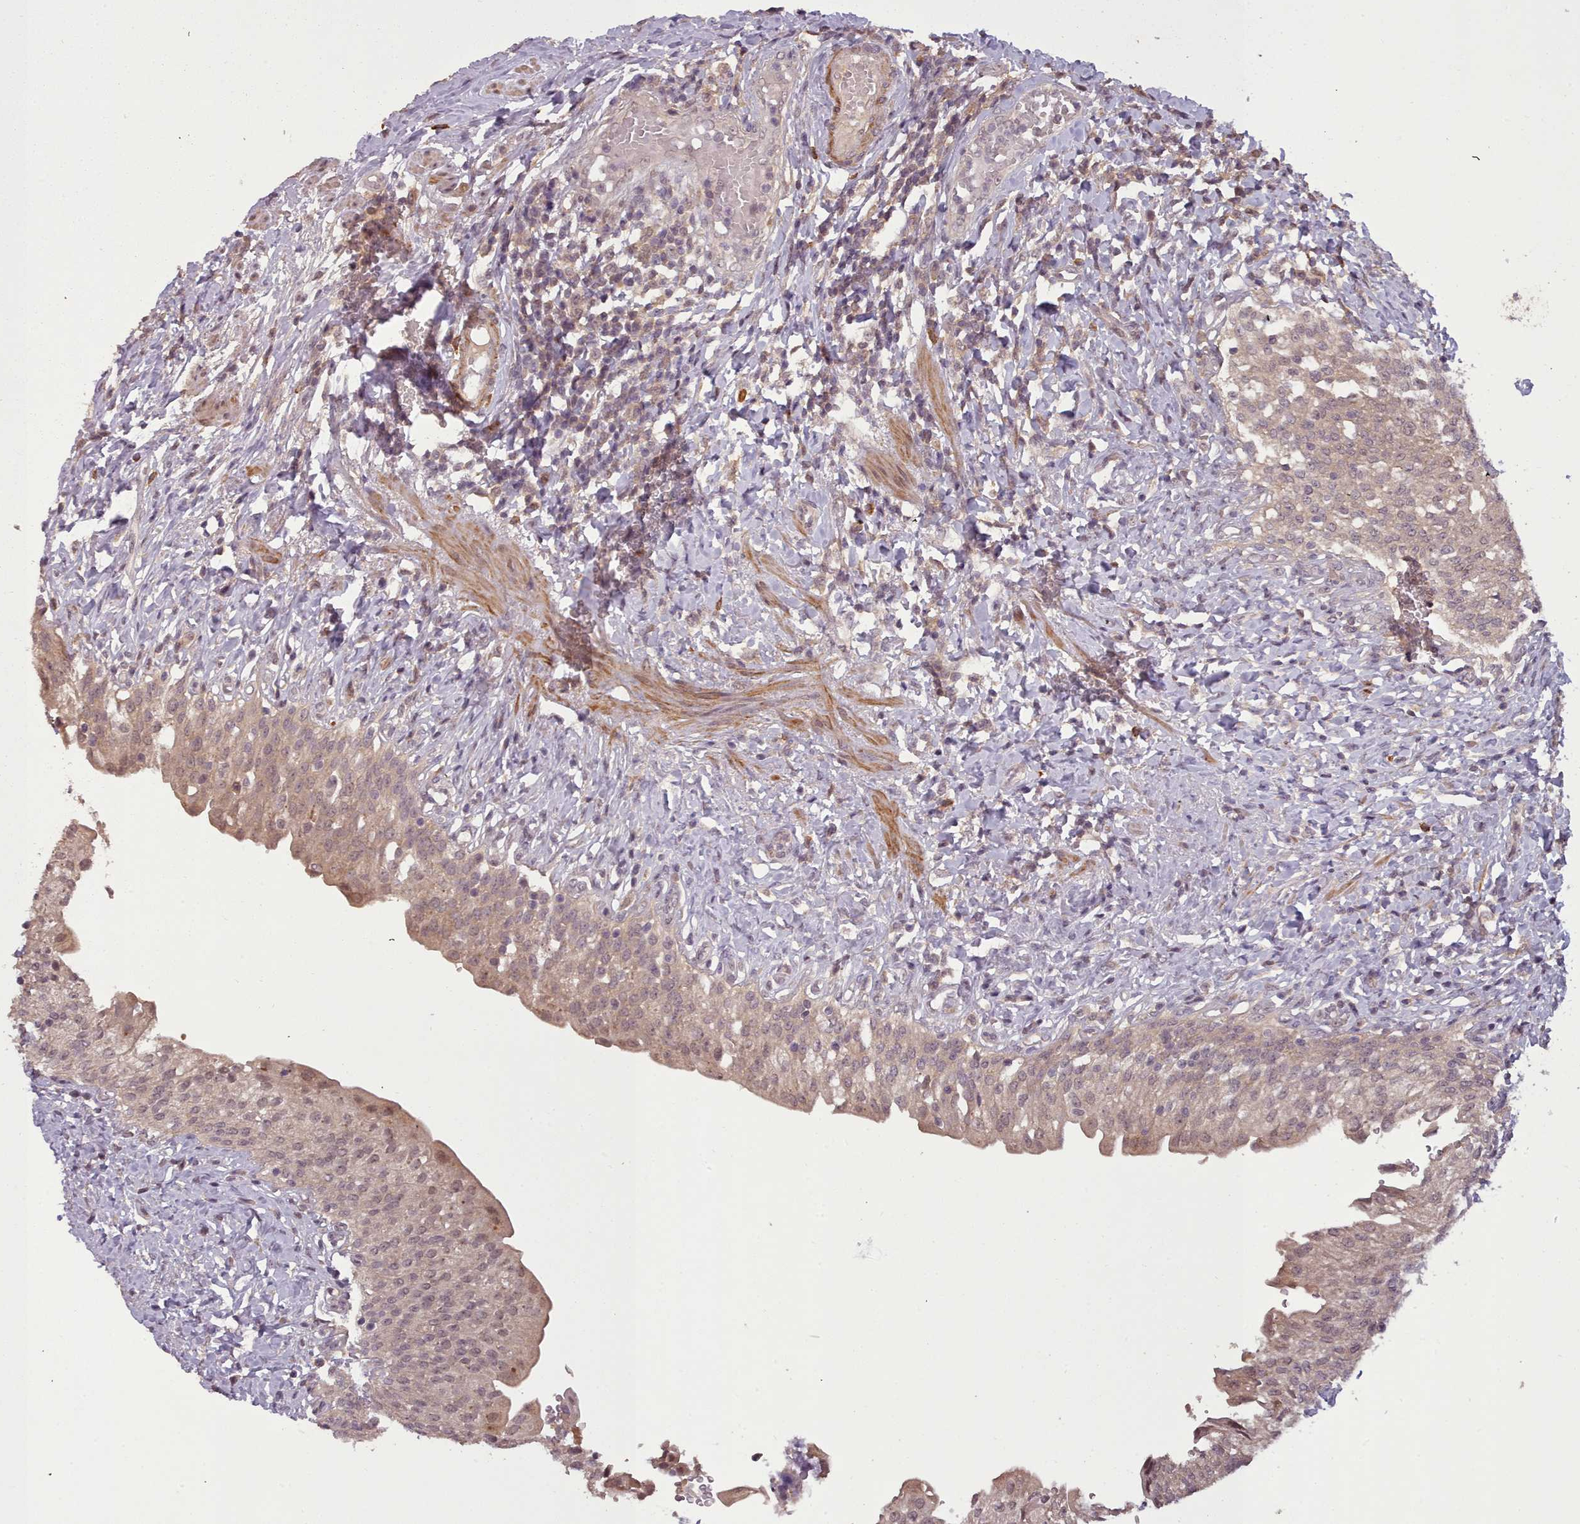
{"staining": {"intensity": "moderate", "quantity": "25%-75%", "location": "cytoplasmic/membranous,nuclear"}, "tissue": "urinary bladder", "cell_type": "Urothelial cells", "image_type": "normal", "snomed": [{"axis": "morphology", "description": "Normal tissue, NOS"}, {"axis": "morphology", "description": "Inflammation, NOS"}, {"axis": "topography", "description": "Urinary bladder"}], "caption": "Urothelial cells show medium levels of moderate cytoplasmic/membranous,nuclear staining in approximately 25%-75% of cells in normal human urinary bladder. The staining is performed using DAB brown chromogen to label protein expression. The nuclei are counter-stained blue using hematoxylin.", "gene": "CDC6", "patient": {"sex": "male", "age": 64}}